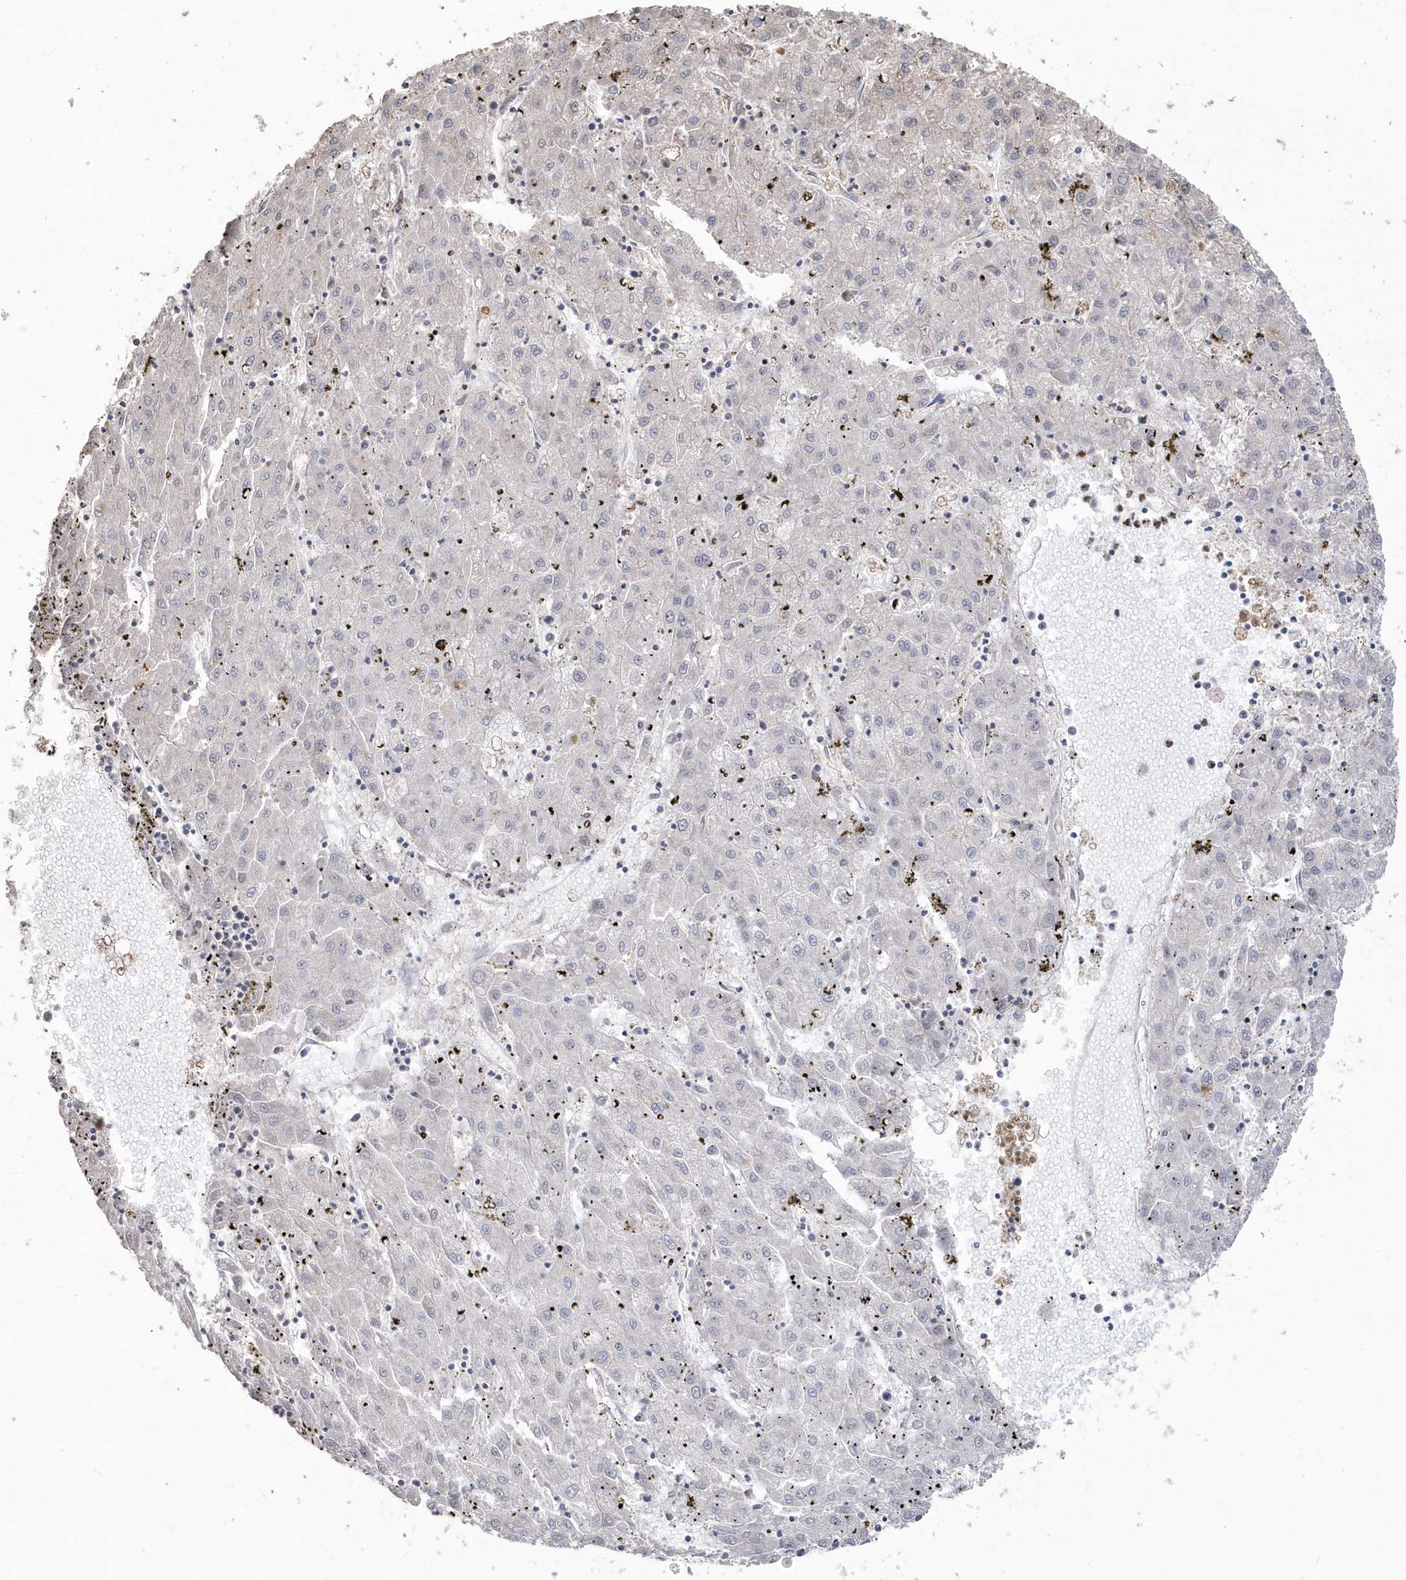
{"staining": {"intensity": "negative", "quantity": "none", "location": "none"}, "tissue": "liver cancer", "cell_type": "Tumor cells", "image_type": "cancer", "snomed": [{"axis": "morphology", "description": "Carcinoma, Hepatocellular, NOS"}, {"axis": "topography", "description": "Liver"}], "caption": "IHC micrograph of neoplastic tissue: liver hepatocellular carcinoma stained with DAB displays no significant protein expression in tumor cells.", "gene": "GEMIN6", "patient": {"sex": "male", "age": 72}}